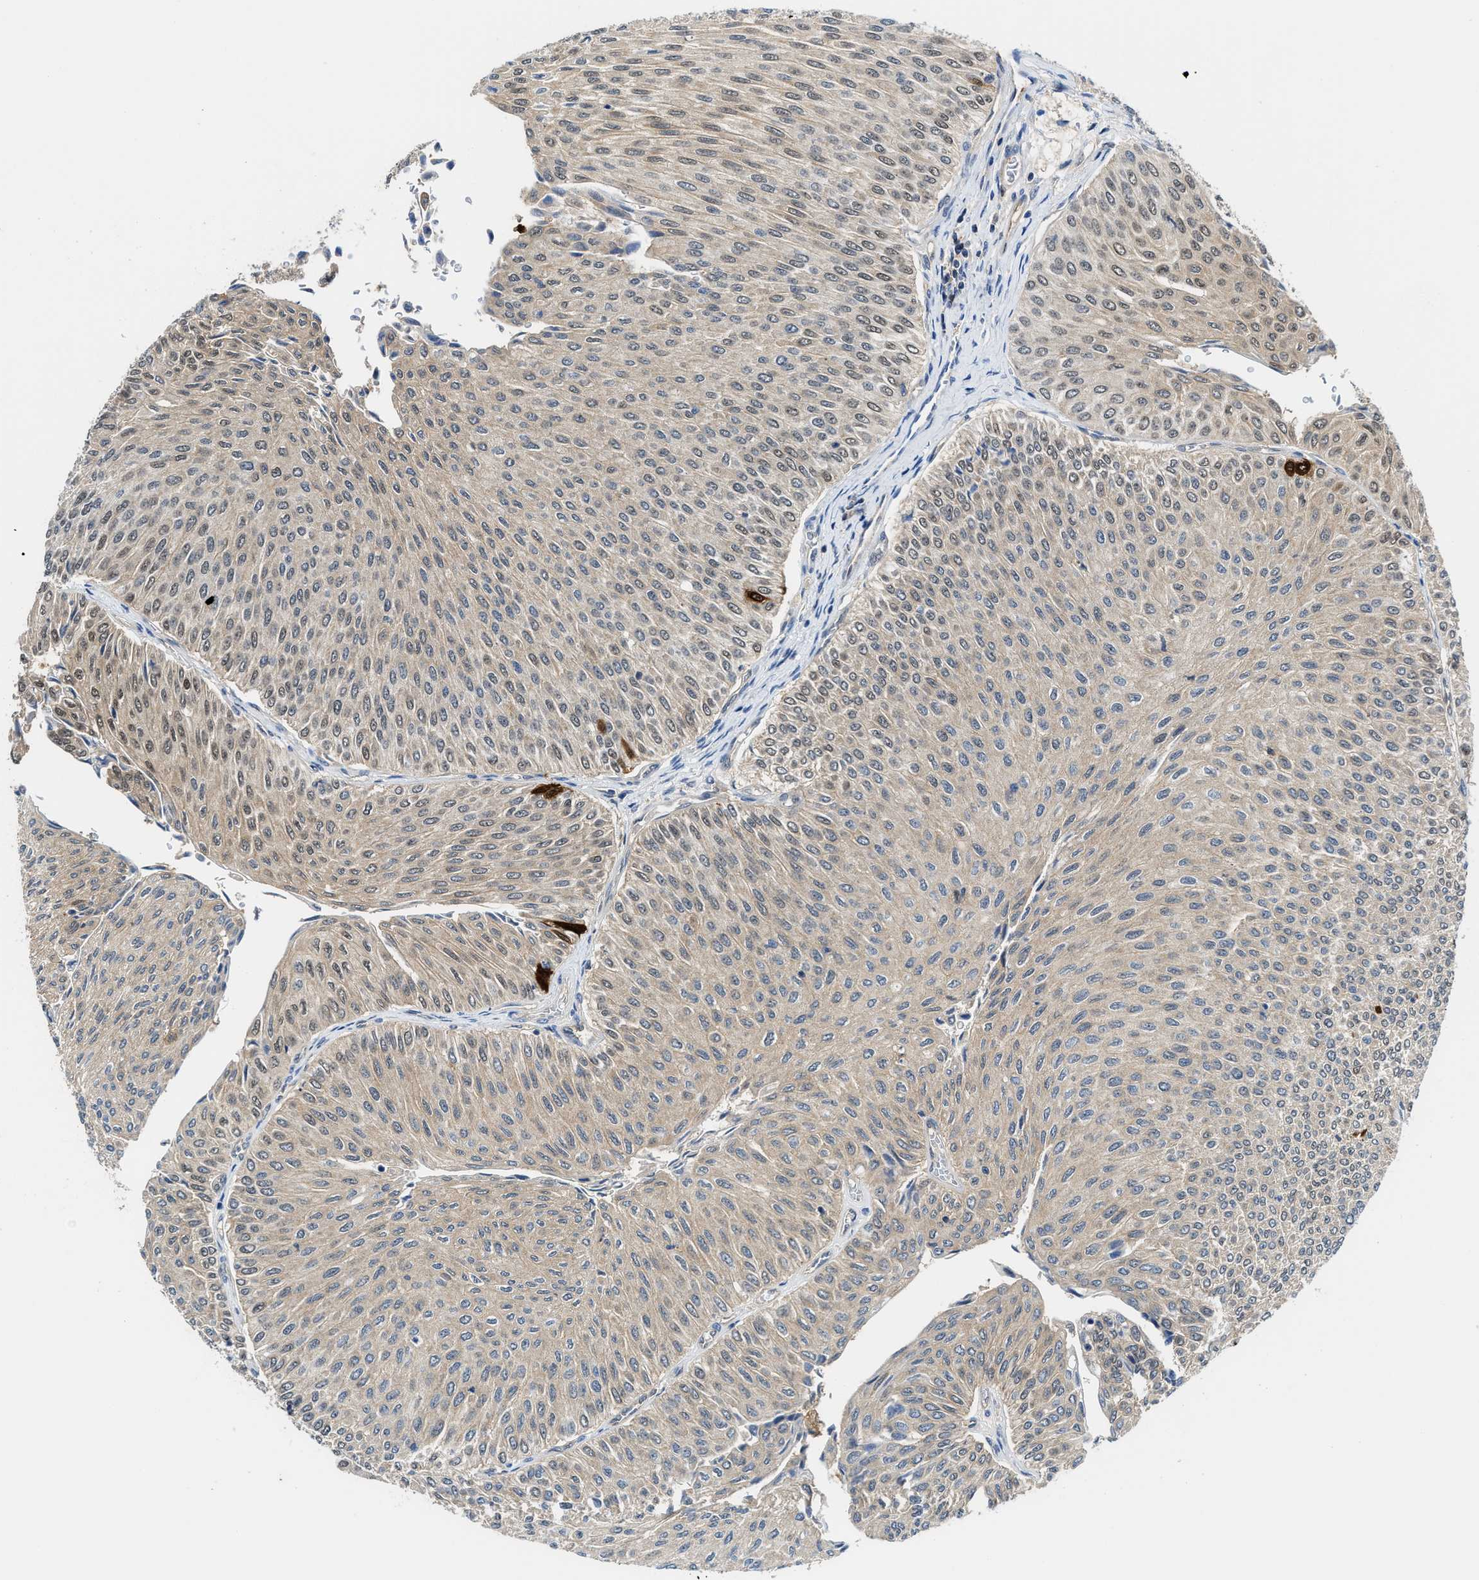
{"staining": {"intensity": "moderate", "quantity": "25%-75%", "location": "nuclear"}, "tissue": "urothelial cancer", "cell_type": "Tumor cells", "image_type": "cancer", "snomed": [{"axis": "morphology", "description": "Urothelial carcinoma, Low grade"}, {"axis": "topography", "description": "Urinary bladder"}], "caption": "Brown immunohistochemical staining in low-grade urothelial carcinoma exhibits moderate nuclear staining in about 25%-75% of tumor cells. (DAB IHC, brown staining for protein, blue staining for nuclei).", "gene": "LTA4H", "patient": {"sex": "male", "age": 78}}